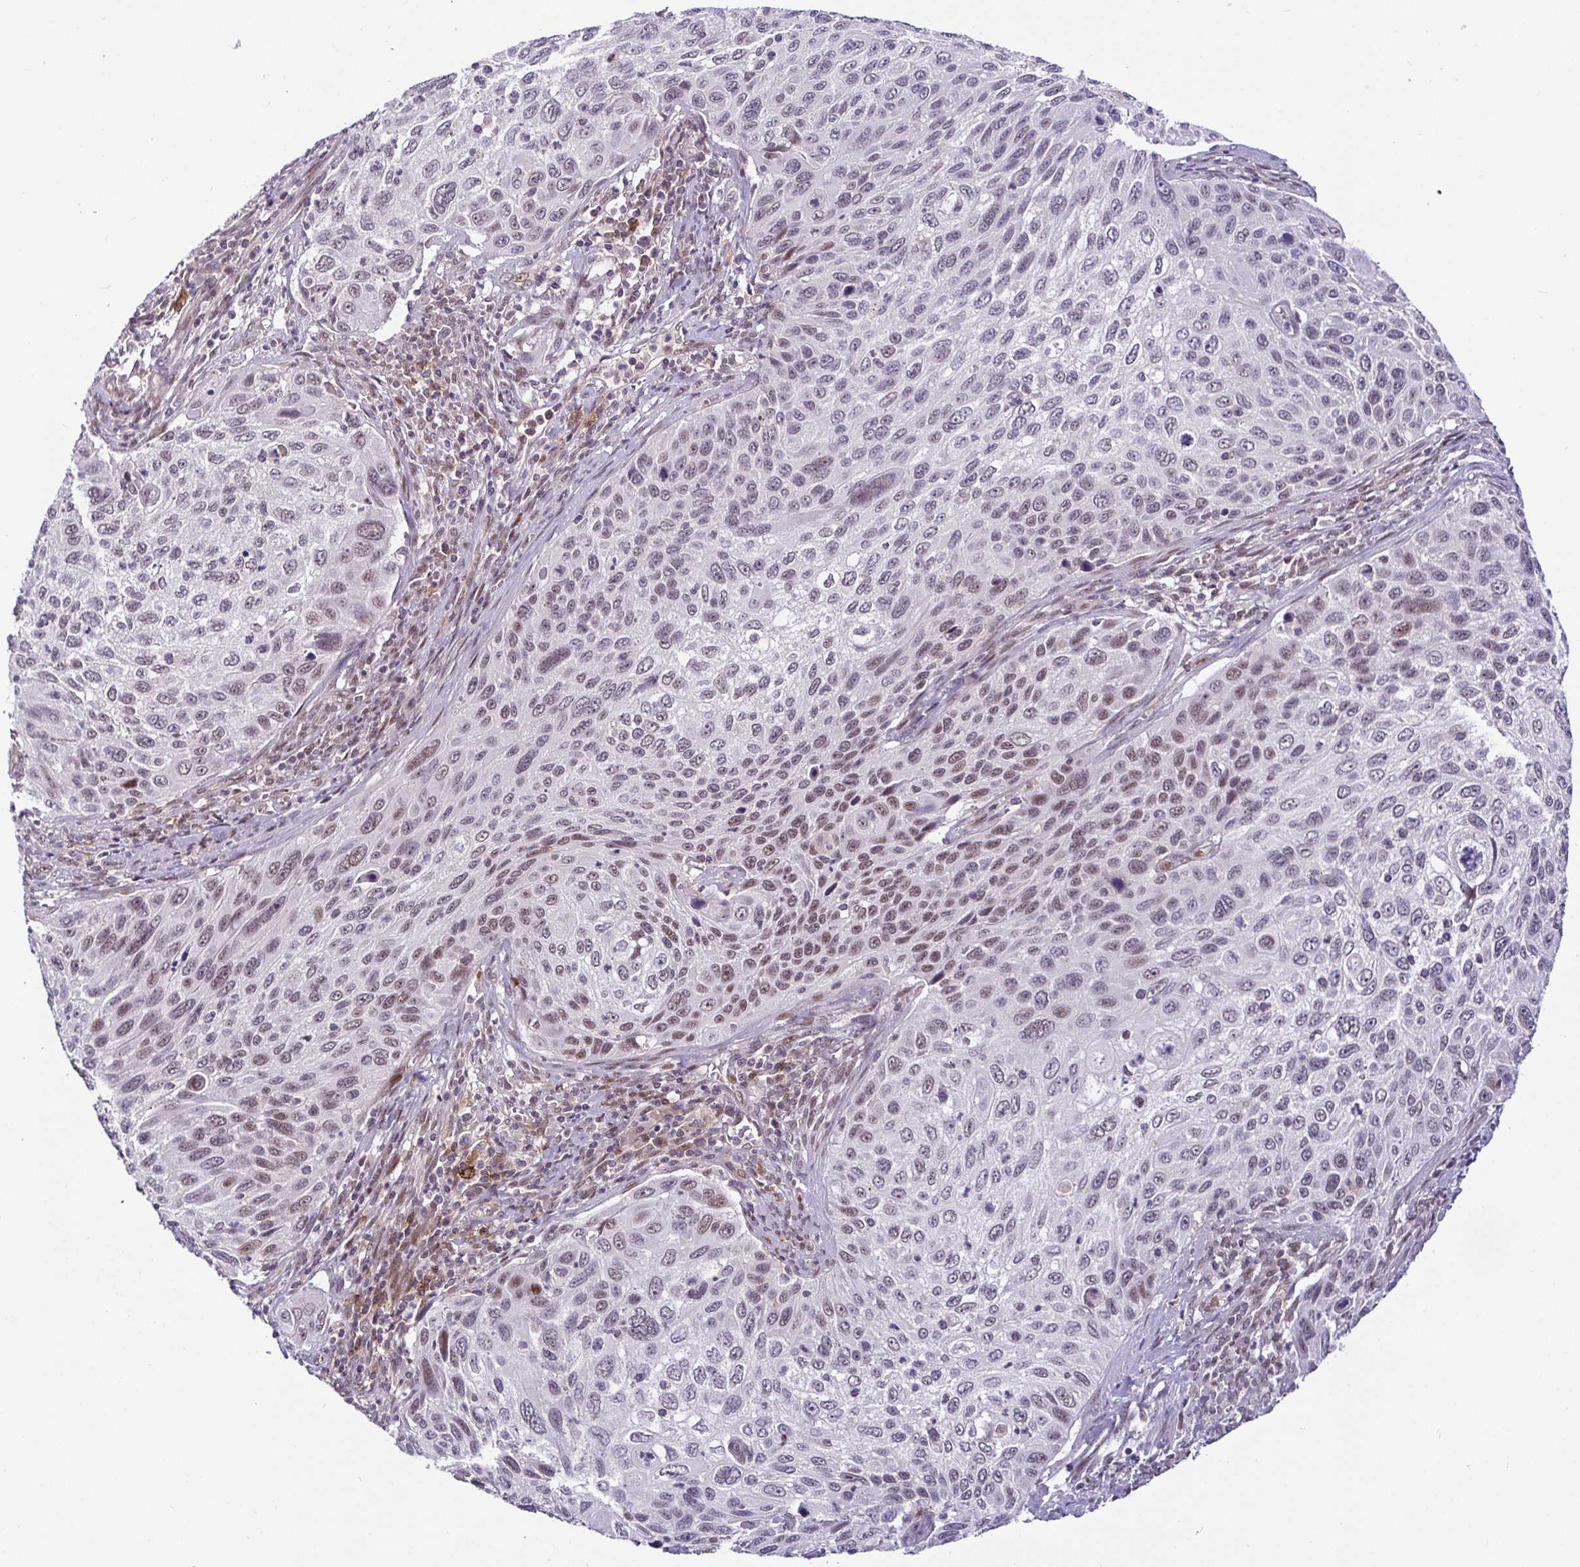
{"staining": {"intensity": "weak", "quantity": ">75%", "location": "nuclear"}, "tissue": "cervical cancer", "cell_type": "Tumor cells", "image_type": "cancer", "snomed": [{"axis": "morphology", "description": "Squamous cell carcinoma, NOS"}, {"axis": "topography", "description": "Cervix"}], "caption": "Weak nuclear positivity for a protein is present in approximately >75% of tumor cells of cervical cancer using IHC.", "gene": "NUP188", "patient": {"sex": "female", "age": 70}}